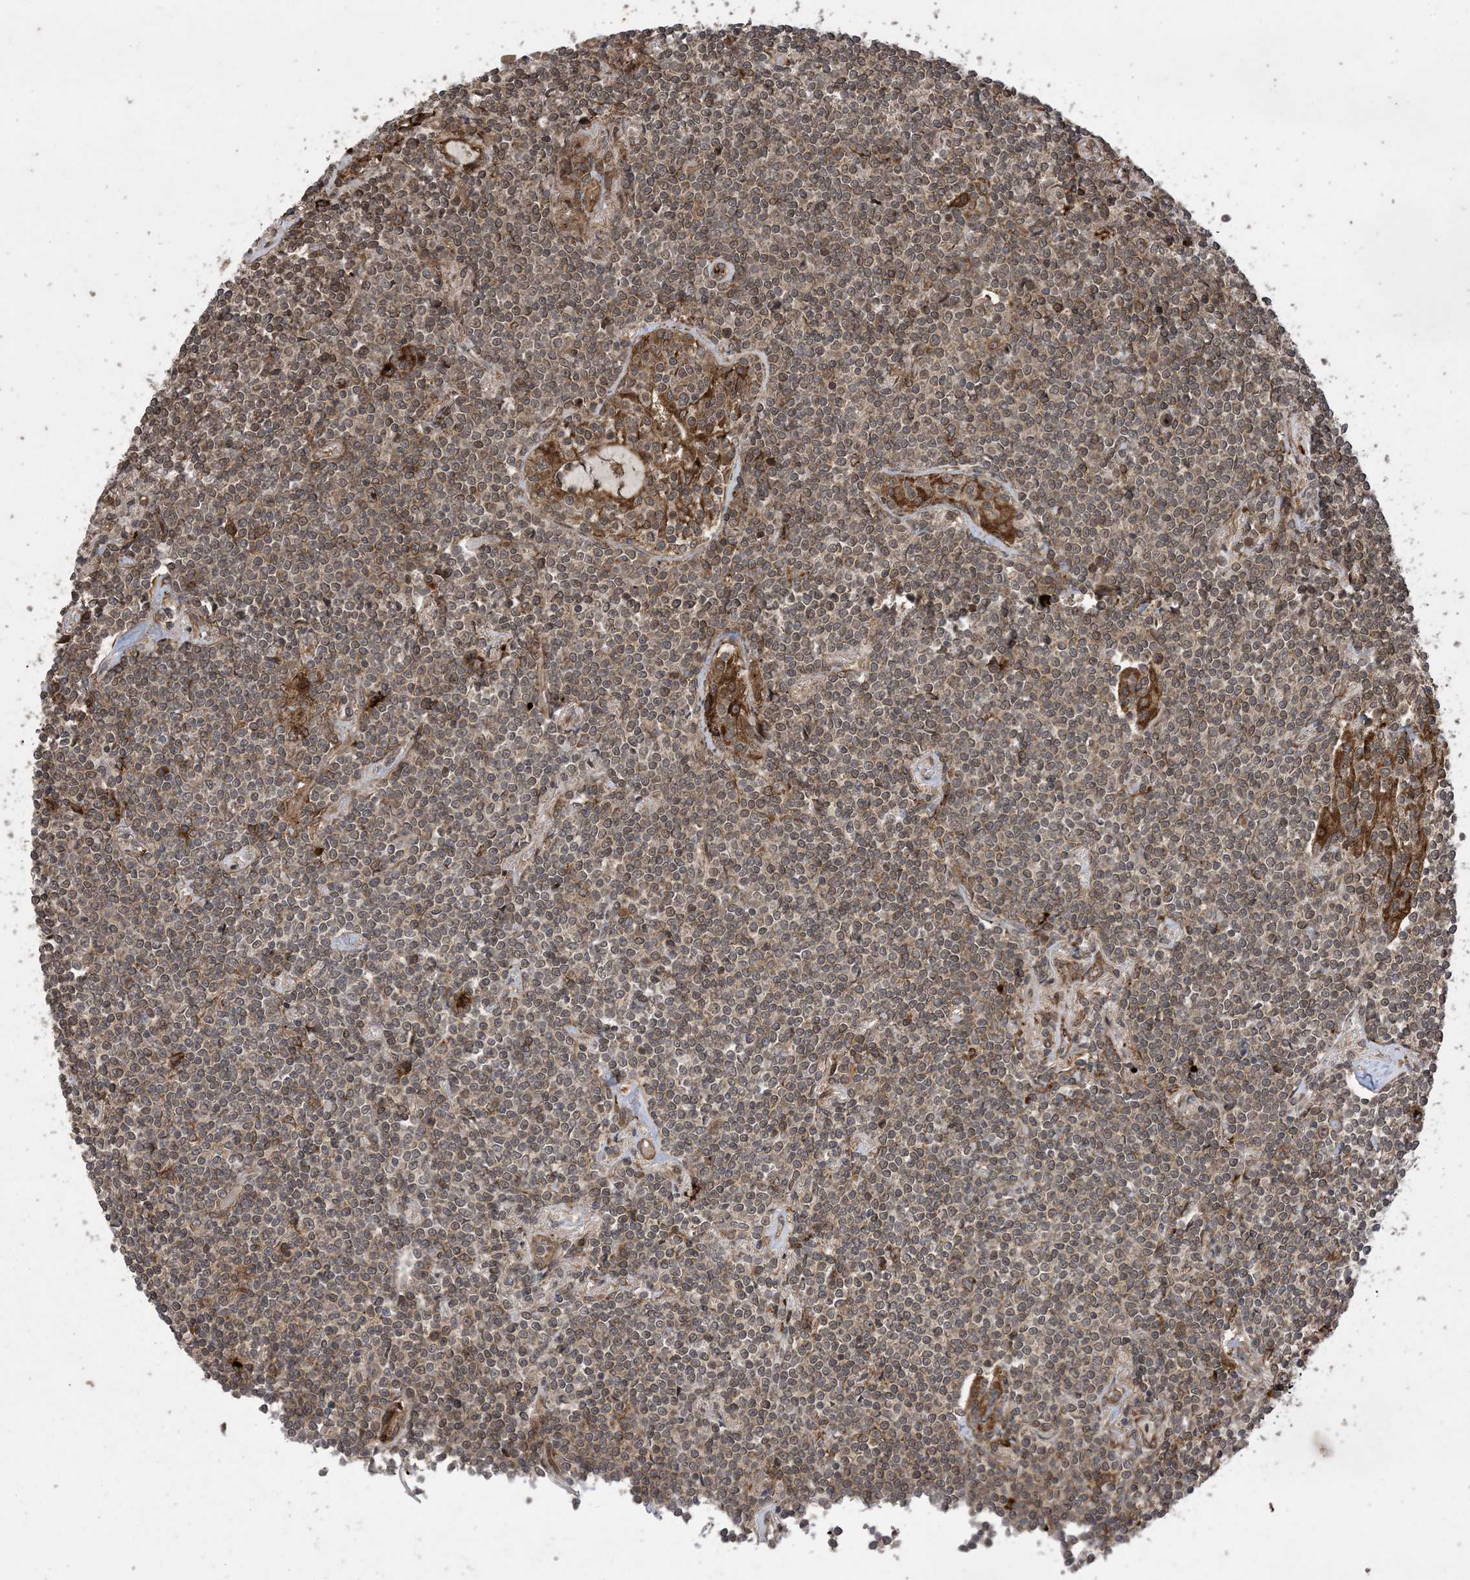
{"staining": {"intensity": "weak", "quantity": "25%-75%", "location": "cytoplasmic/membranous,nuclear"}, "tissue": "lymphoma", "cell_type": "Tumor cells", "image_type": "cancer", "snomed": [{"axis": "morphology", "description": "Malignant lymphoma, non-Hodgkin's type, Low grade"}, {"axis": "topography", "description": "Lung"}], "caption": "The micrograph reveals a brown stain indicating the presence of a protein in the cytoplasmic/membranous and nuclear of tumor cells in low-grade malignant lymphoma, non-Hodgkin's type.", "gene": "ZNF511", "patient": {"sex": "female", "age": 71}}